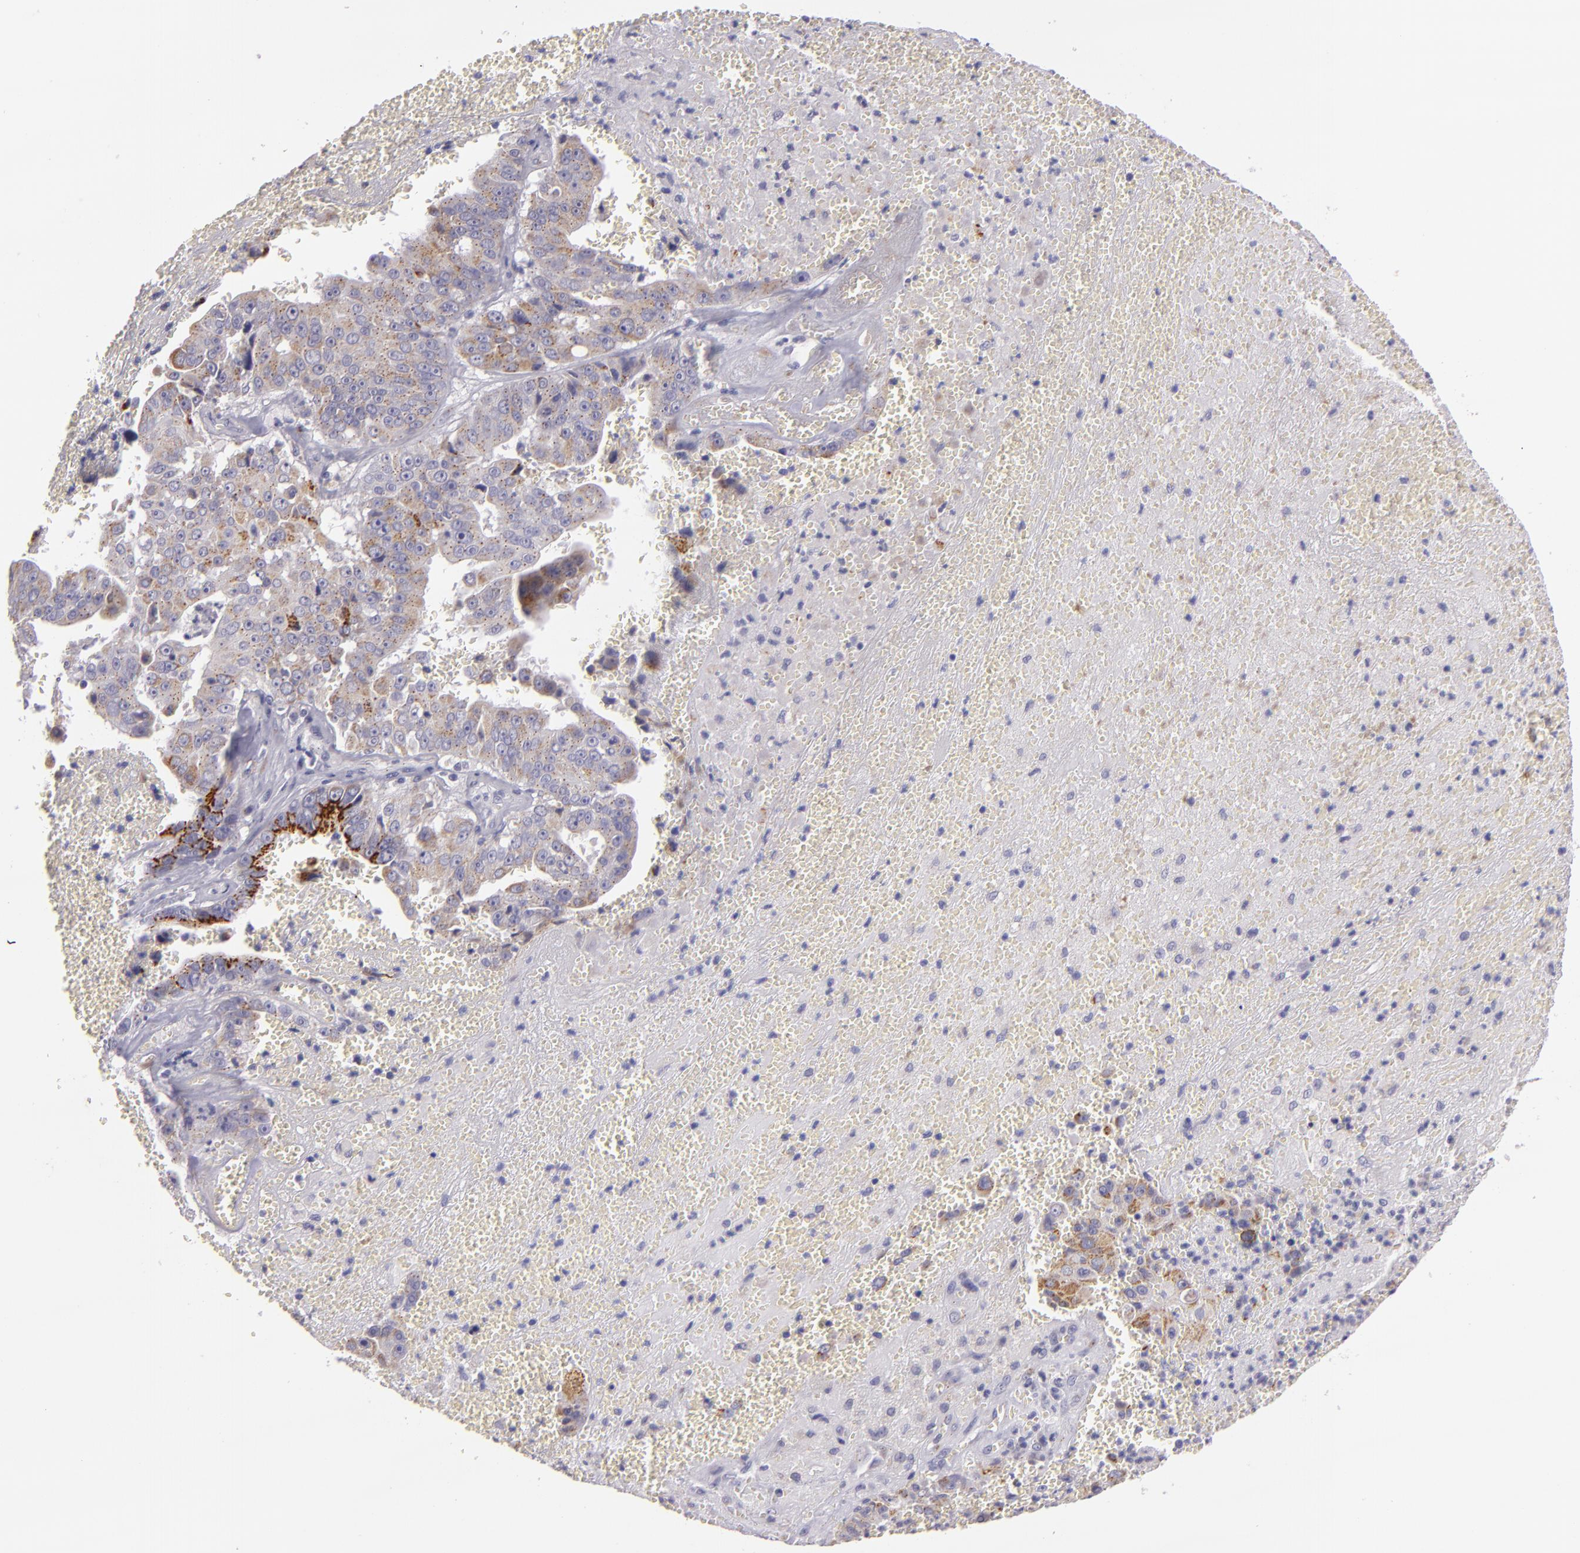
{"staining": {"intensity": "weak", "quantity": ">75%", "location": "cytoplasmic/membranous"}, "tissue": "liver cancer", "cell_type": "Tumor cells", "image_type": "cancer", "snomed": [{"axis": "morphology", "description": "Cholangiocarcinoma"}, {"axis": "topography", "description": "Liver"}], "caption": "A micrograph of liver cancer (cholangiocarcinoma) stained for a protein reveals weak cytoplasmic/membranous brown staining in tumor cells. Using DAB (brown) and hematoxylin (blue) stains, captured at high magnification using brightfield microscopy.", "gene": "CILK1", "patient": {"sex": "female", "age": 79}}